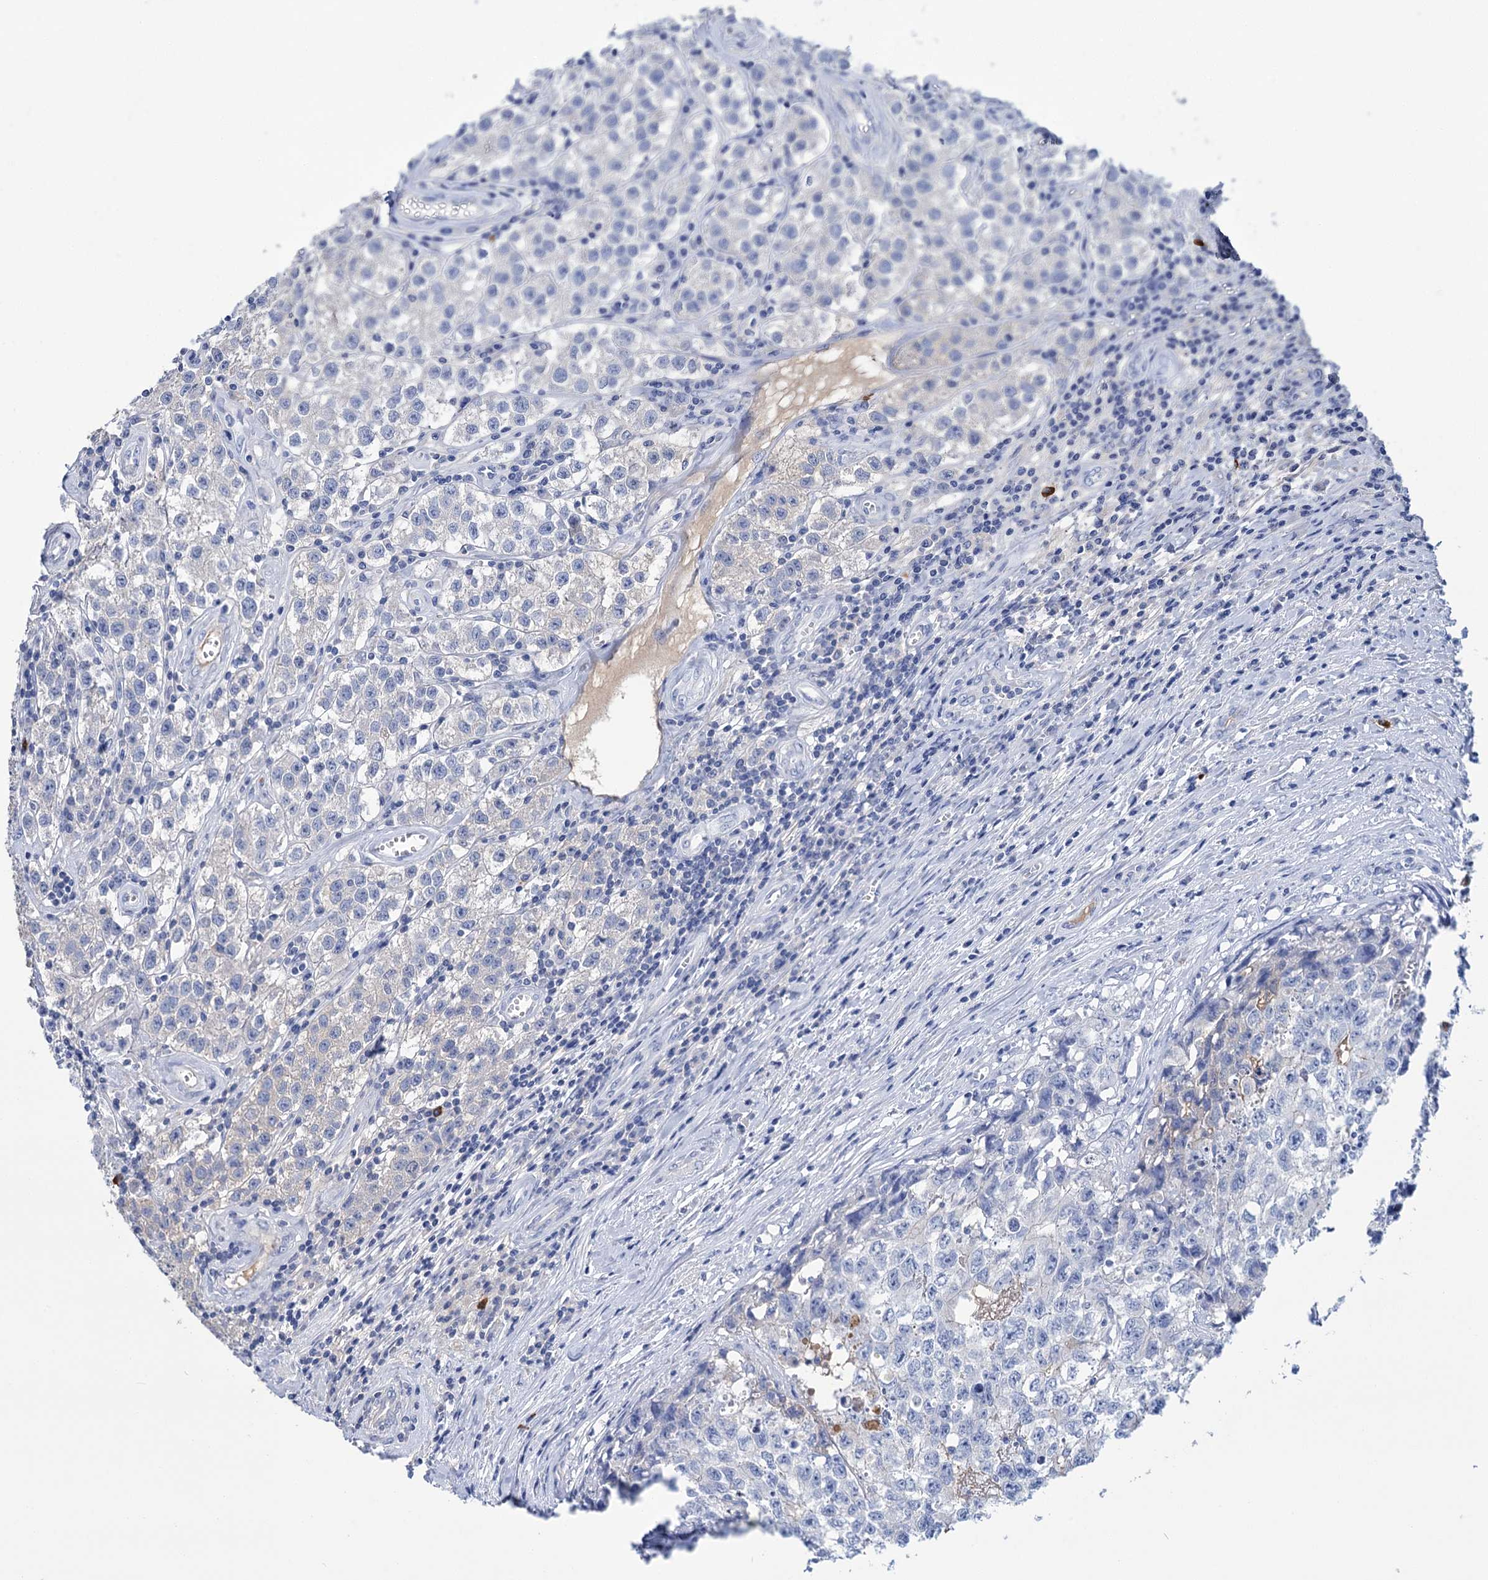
{"staining": {"intensity": "negative", "quantity": "none", "location": "none"}, "tissue": "testis cancer", "cell_type": "Tumor cells", "image_type": "cancer", "snomed": [{"axis": "morphology", "description": "Seminoma, NOS"}, {"axis": "morphology", "description": "Carcinoma, Embryonal, NOS"}, {"axis": "topography", "description": "Testis"}], "caption": "High power microscopy photomicrograph of an immunohistochemistry (IHC) image of seminoma (testis), revealing no significant staining in tumor cells. (IHC, brightfield microscopy, high magnification).", "gene": "FBXW12", "patient": {"sex": "male", "age": 43}}